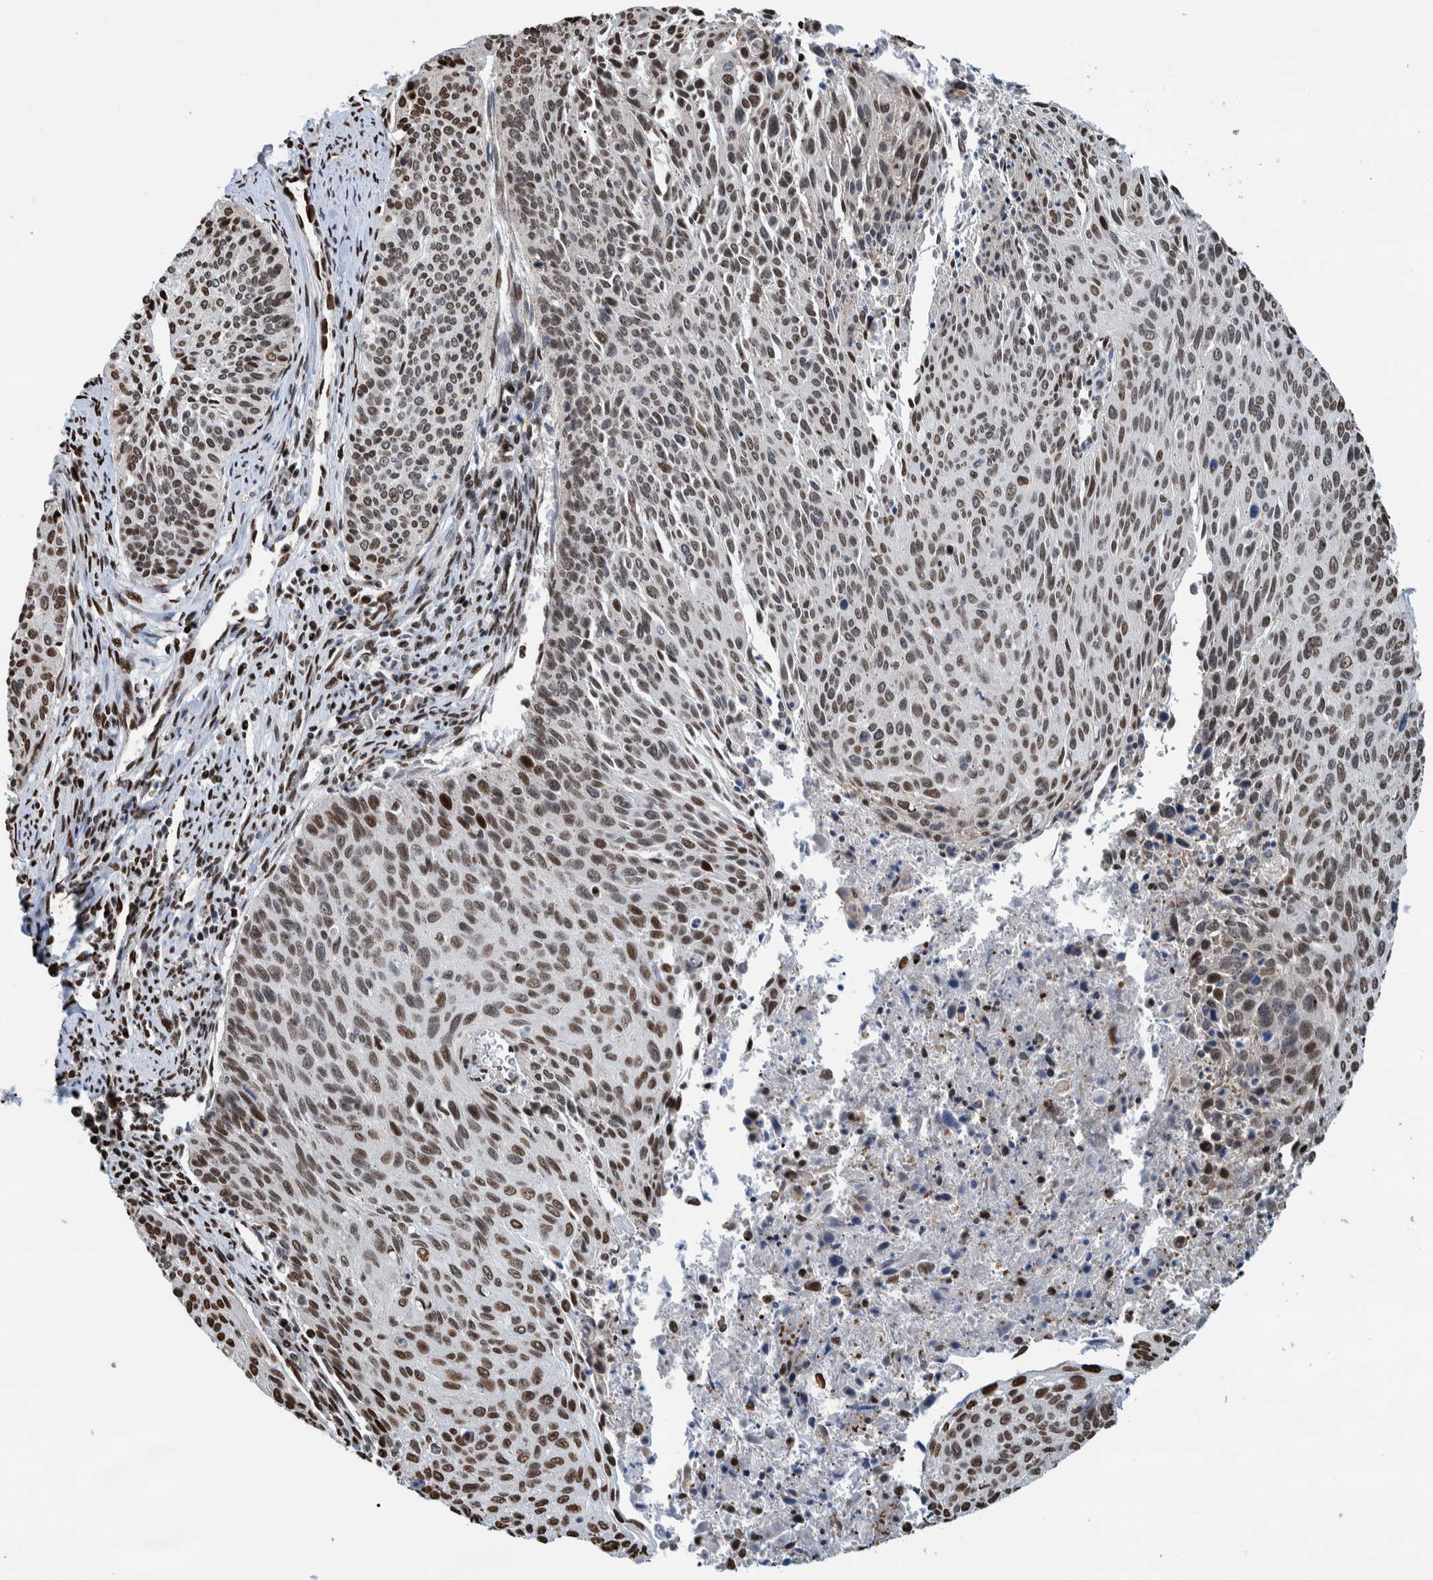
{"staining": {"intensity": "strong", "quantity": "25%-75%", "location": "nuclear"}, "tissue": "cervical cancer", "cell_type": "Tumor cells", "image_type": "cancer", "snomed": [{"axis": "morphology", "description": "Squamous cell carcinoma, NOS"}, {"axis": "topography", "description": "Cervix"}], "caption": "Squamous cell carcinoma (cervical) stained with a brown dye demonstrates strong nuclear positive staining in about 25%-75% of tumor cells.", "gene": "HEATR9", "patient": {"sex": "female", "age": 55}}